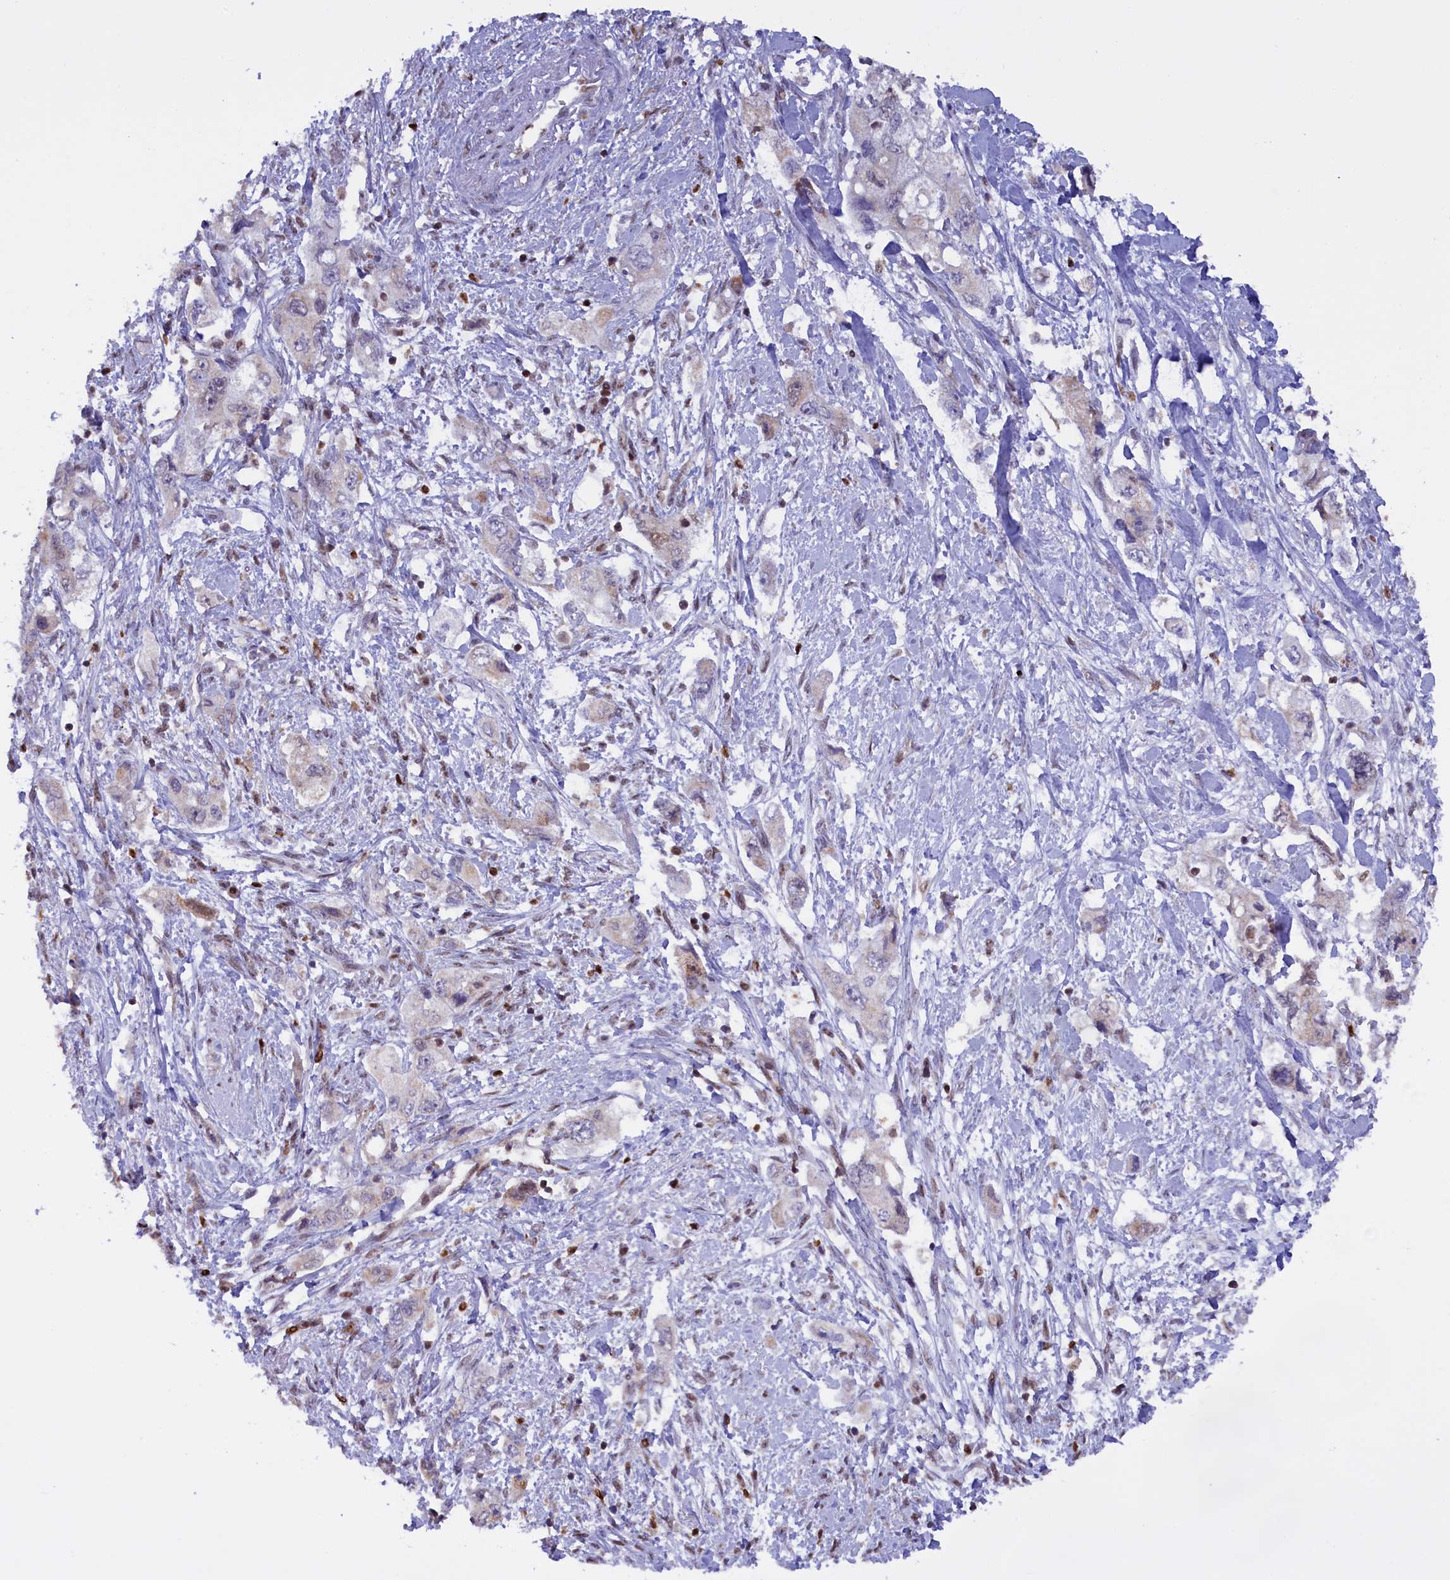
{"staining": {"intensity": "negative", "quantity": "none", "location": "none"}, "tissue": "pancreatic cancer", "cell_type": "Tumor cells", "image_type": "cancer", "snomed": [{"axis": "morphology", "description": "Adenocarcinoma, NOS"}, {"axis": "topography", "description": "Pancreas"}], "caption": "Immunohistochemistry micrograph of neoplastic tissue: human pancreatic cancer (adenocarcinoma) stained with DAB demonstrates no significant protein positivity in tumor cells.", "gene": "IZUMO2", "patient": {"sex": "female", "age": 73}}